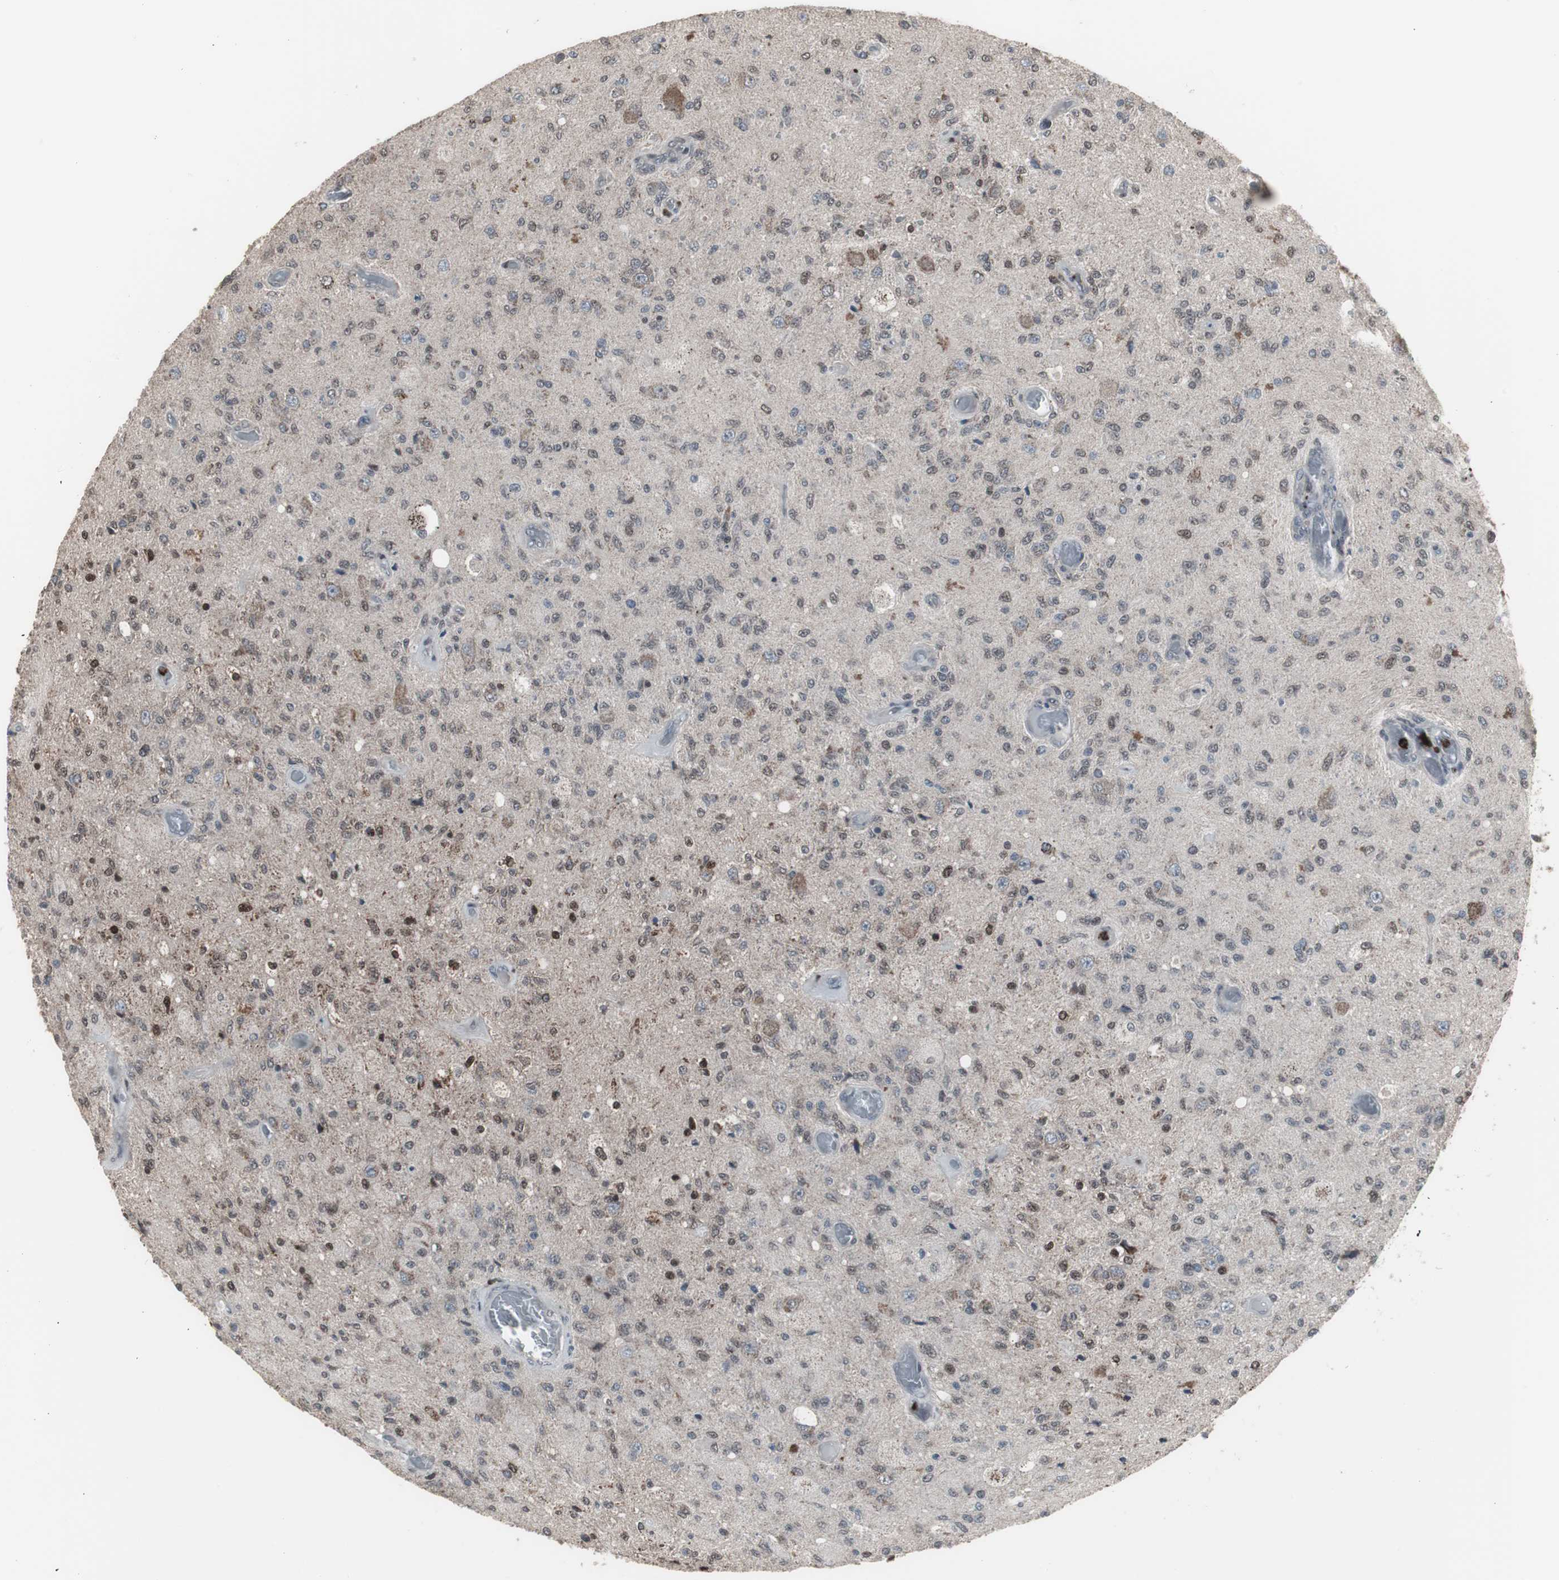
{"staining": {"intensity": "weak", "quantity": "25%-75%", "location": "nuclear"}, "tissue": "glioma", "cell_type": "Tumor cells", "image_type": "cancer", "snomed": [{"axis": "morphology", "description": "Normal tissue, NOS"}, {"axis": "morphology", "description": "Glioma, malignant, High grade"}, {"axis": "topography", "description": "Cerebral cortex"}], "caption": "High-grade glioma (malignant) stained with a brown dye exhibits weak nuclear positive expression in approximately 25%-75% of tumor cells.", "gene": "RXRA", "patient": {"sex": "male", "age": 77}}